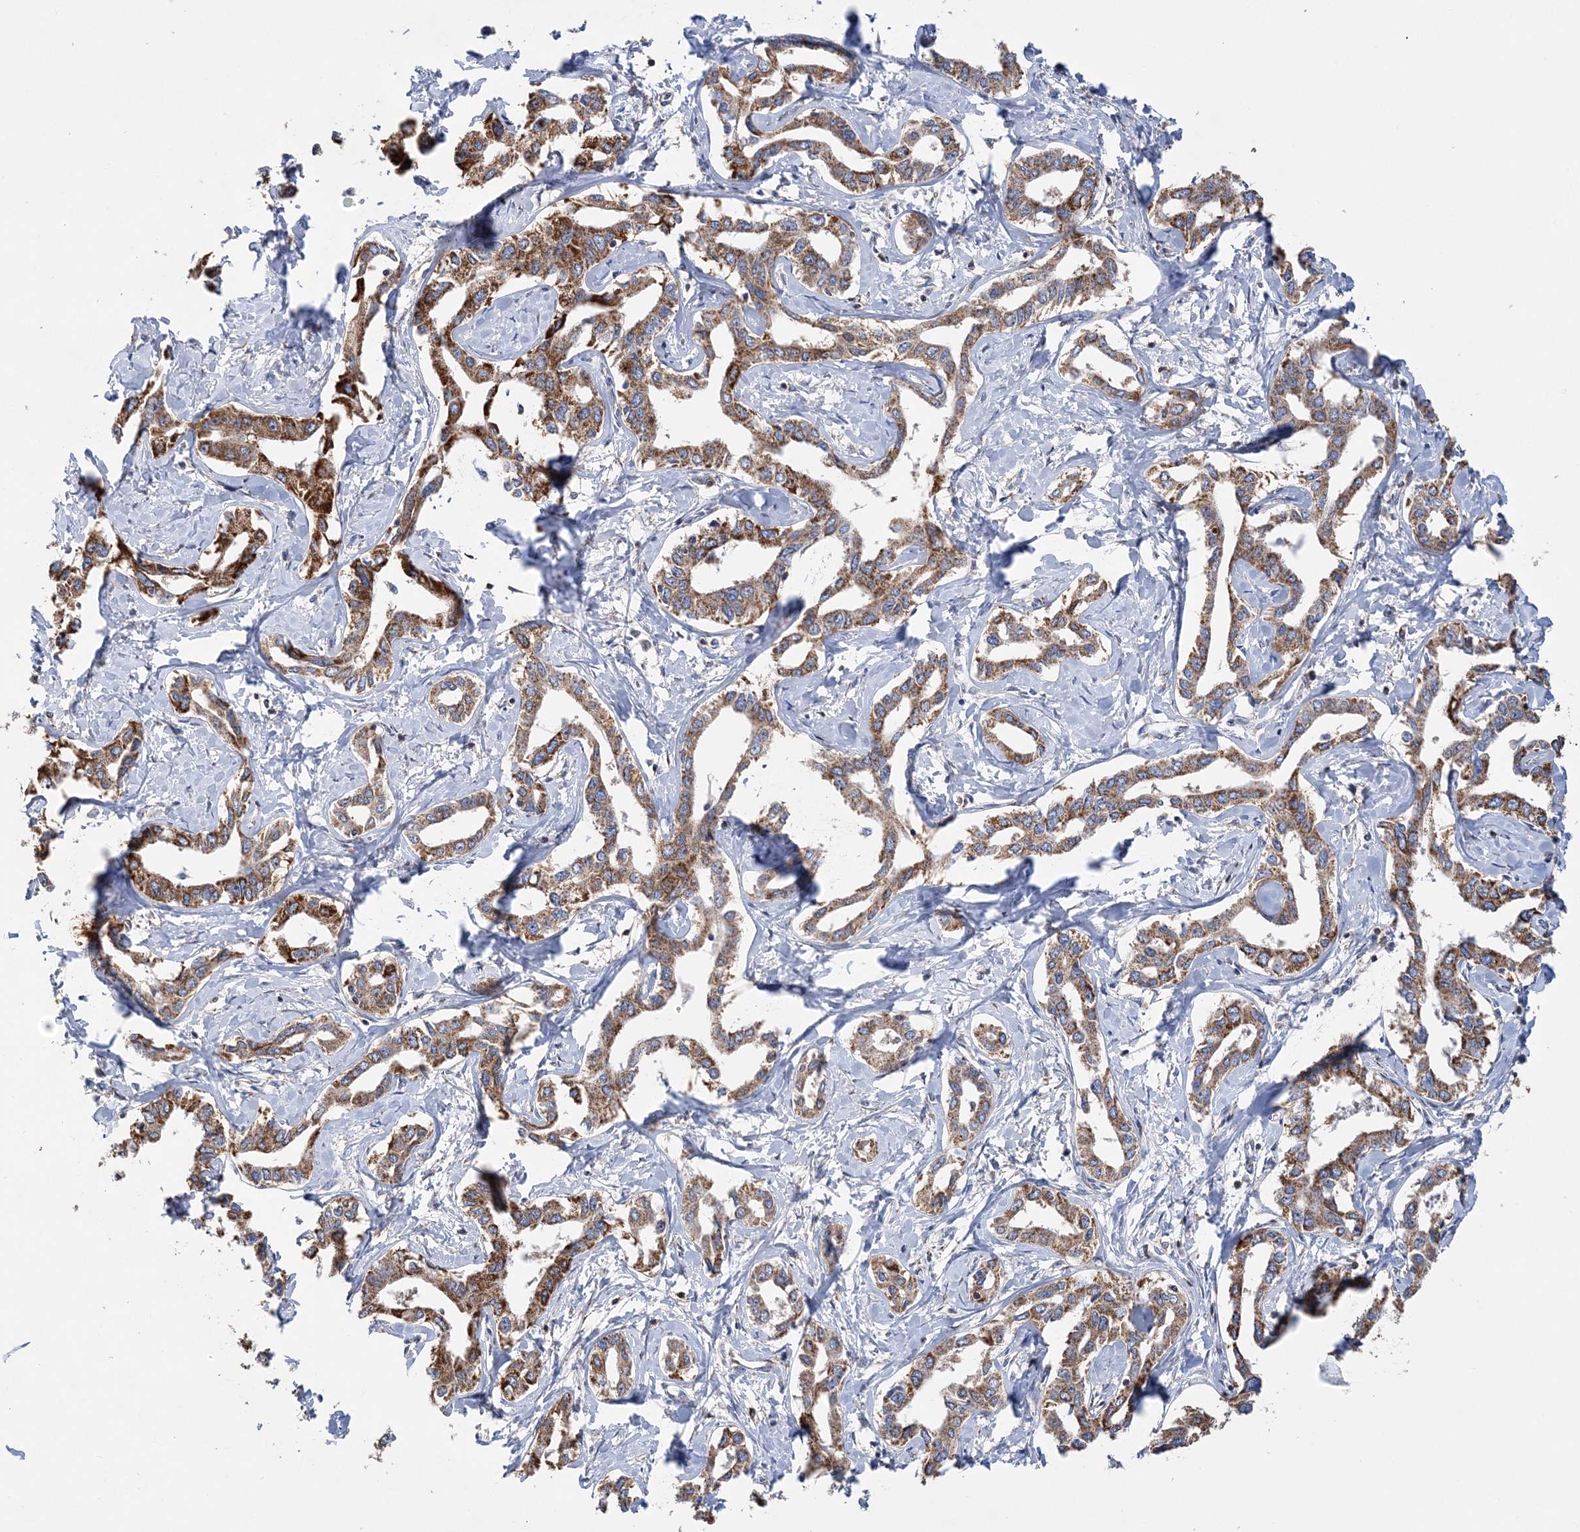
{"staining": {"intensity": "moderate", "quantity": ">75%", "location": "cytoplasmic/membranous"}, "tissue": "liver cancer", "cell_type": "Tumor cells", "image_type": "cancer", "snomed": [{"axis": "morphology", "description": "Cholangiocarcinoma"}, {"axis": "topography", "description": "Liver"}], "caption": "Human liver cancer (cholangiocarcinoma) stained with a protein marker displays moderate staining in tumor cells.", "gene": "TTC32", "patient": {"sex": "male", "age": 59}}